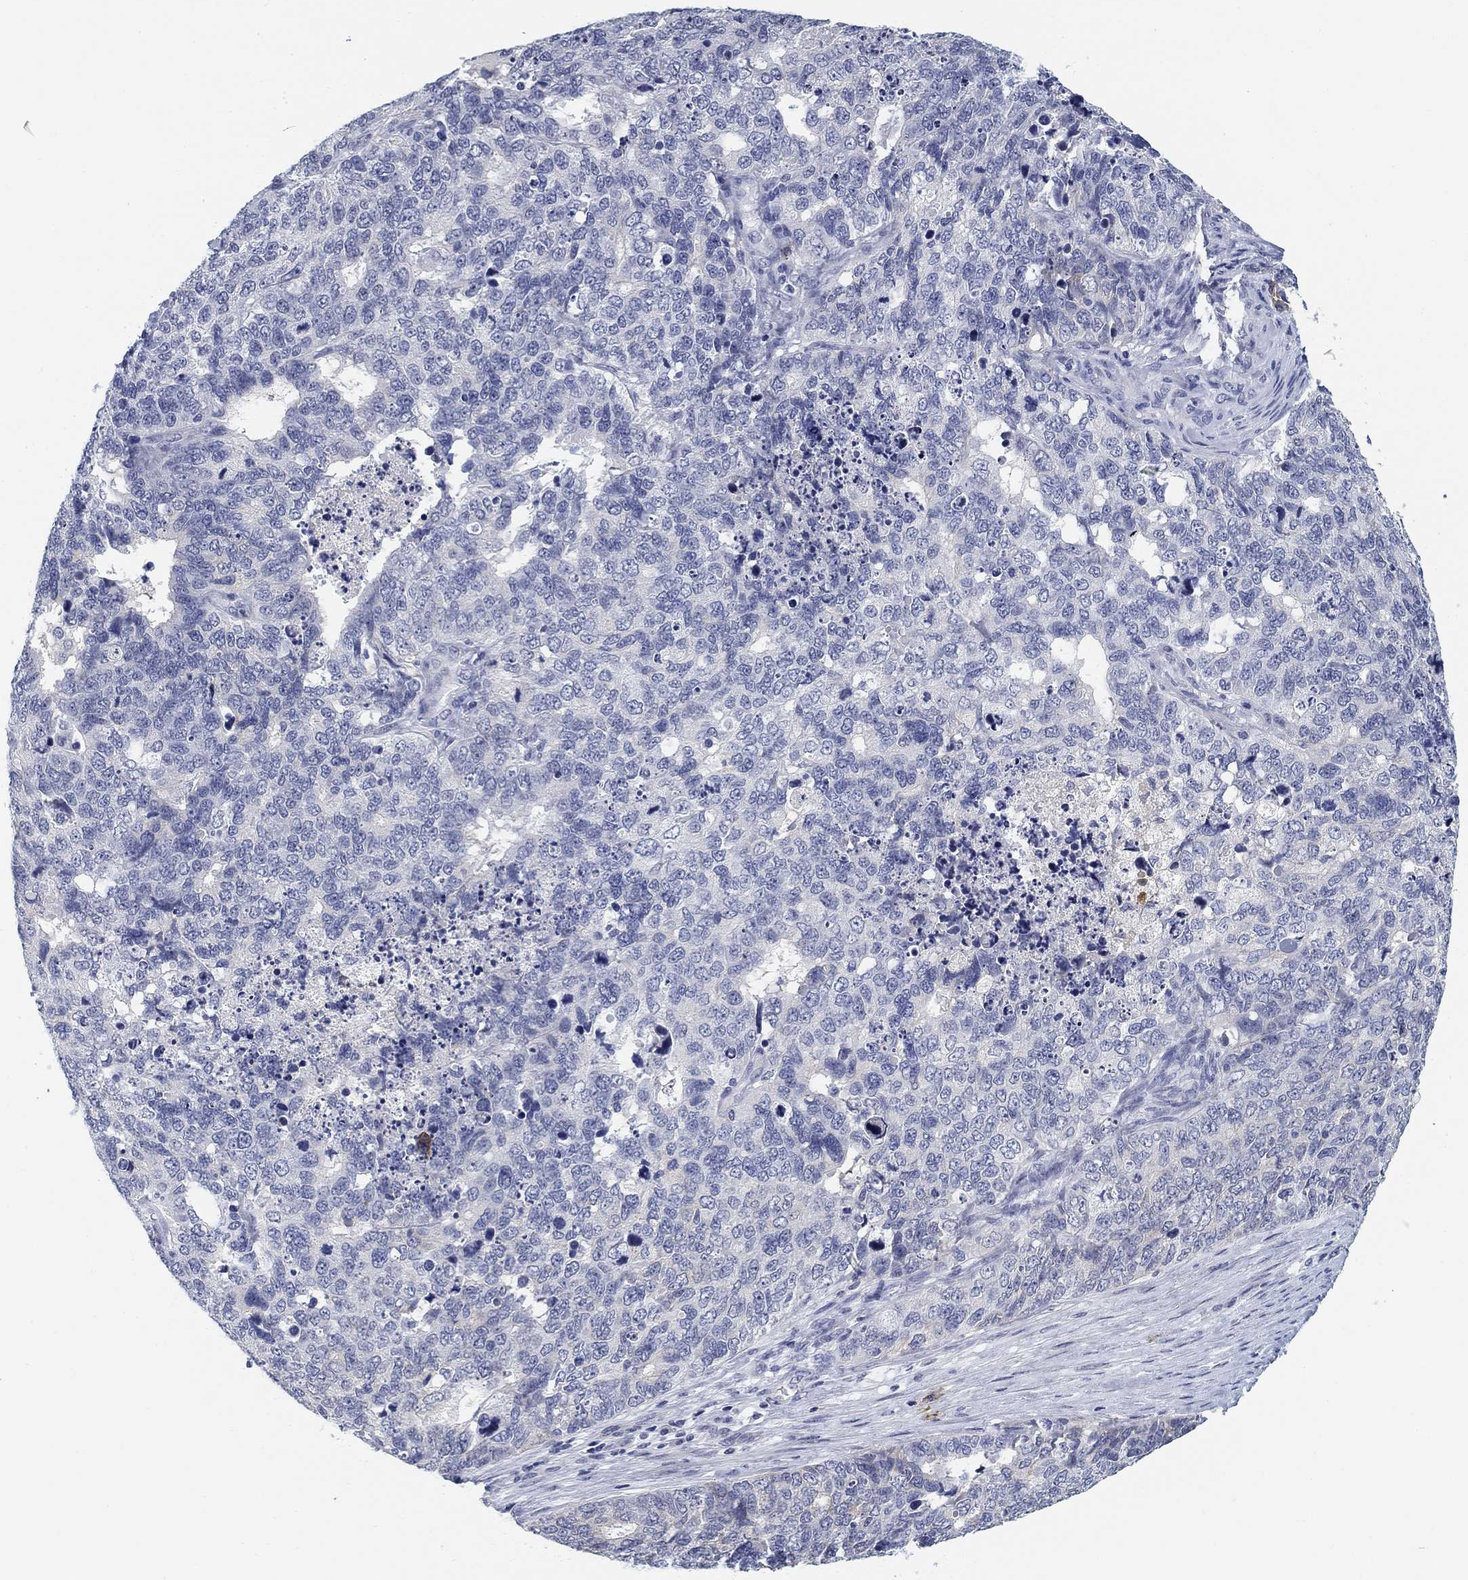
{"staining": {"intensity": "negative", "quantity": "none", "location": "none"}, "tissue": "cervical cancer", "cell_type": "Tumor cells", "image_type": "cancer", "snomed": [{"axis": "morphology", "description": "Squamous cell carcinoma, NOS"}, {"axis": "topography", "description": "Cervix"}], "caption": "The photomicrograph reveals no significant positivity in tumor cells of cervical squamous cell carcinoma.", "gene": "SLC2A5", "patient": {"sex": "female", "age": 63}}